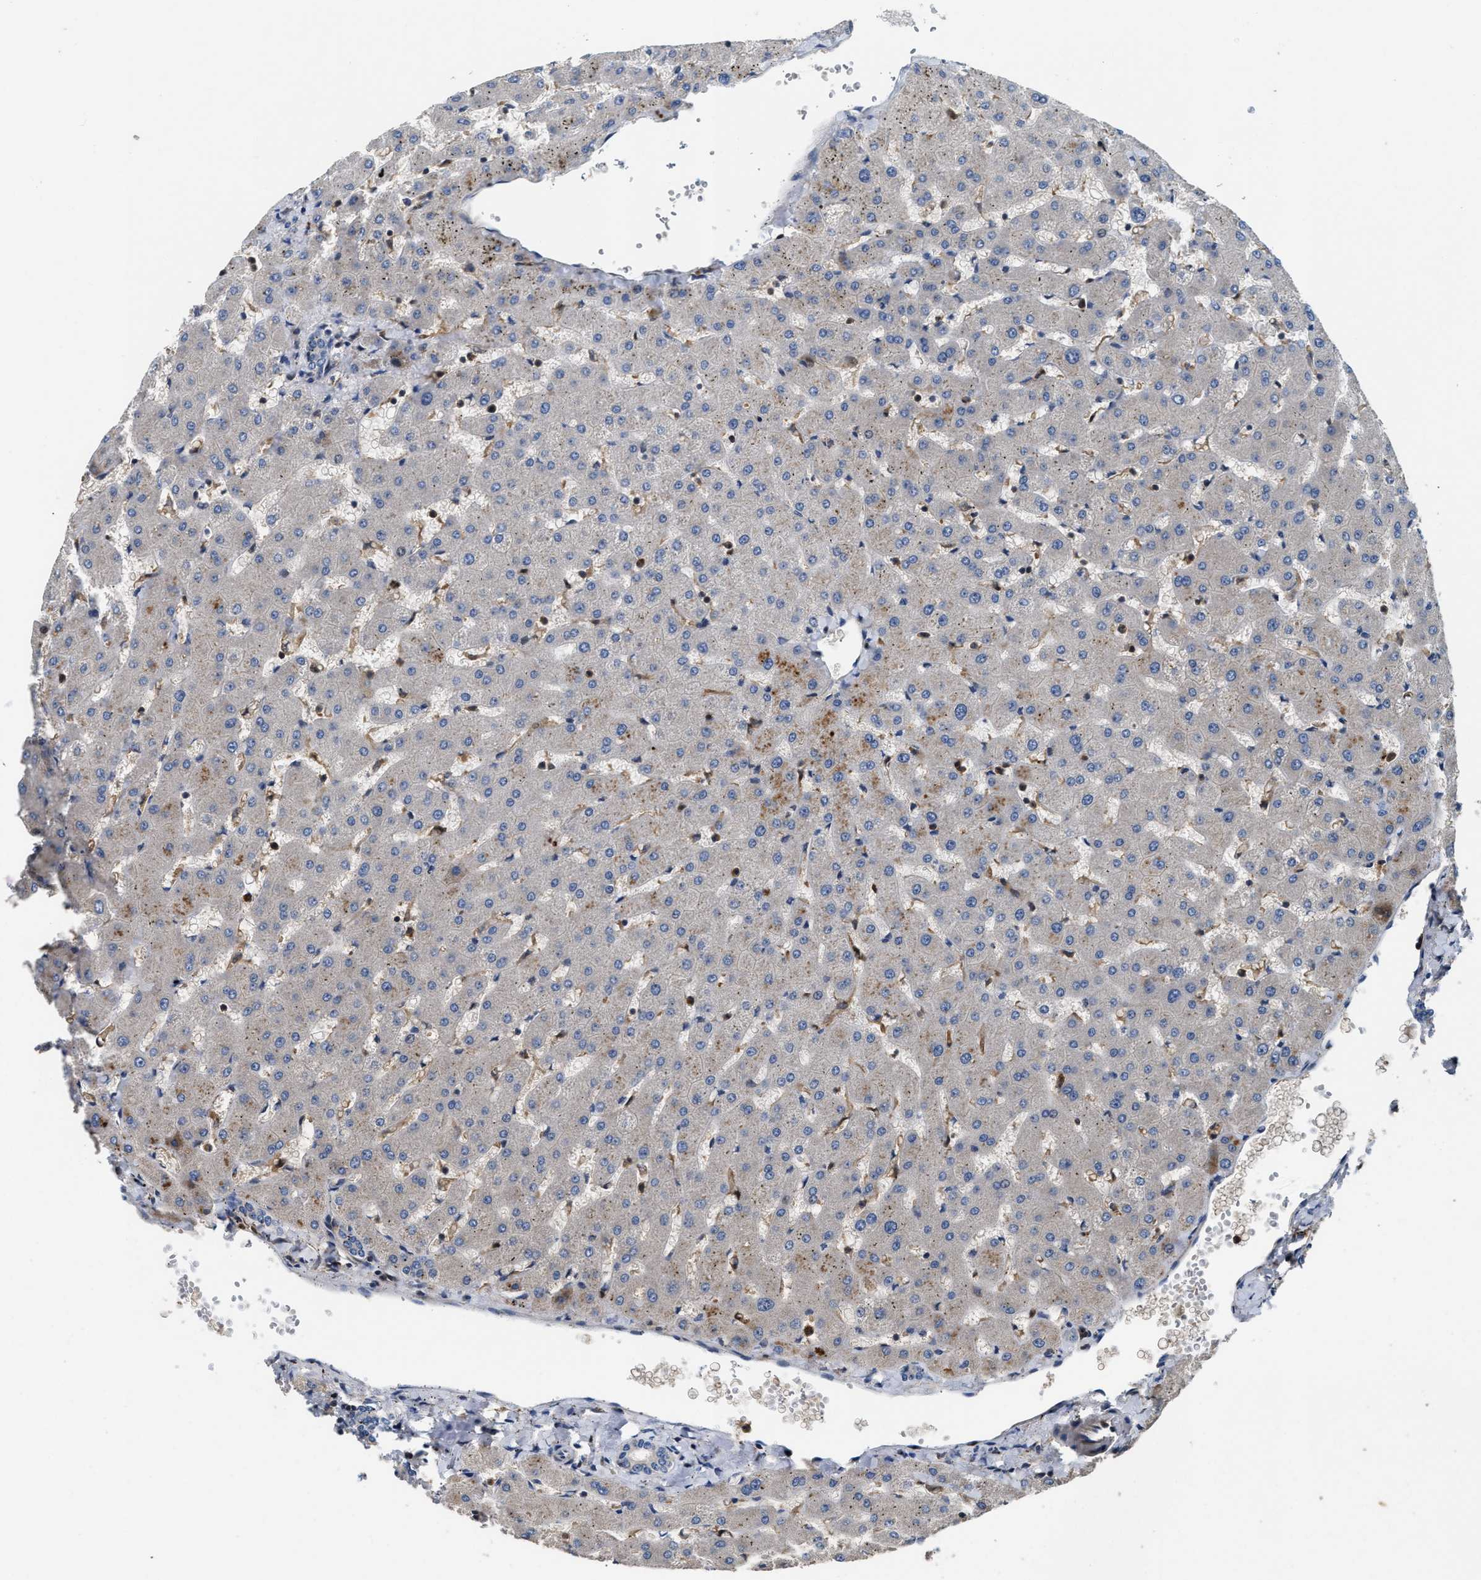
{"staining": {"intensity": "moderate", "quantity": "<25%", "location": "cytoplasmic/membranous"}, "tissue": "liver", "cell_type": "Cholangiocytes", "image_type": "normal", "snomed": [{"axis": "morphology", "description": "Normal tissue, NOS"}, {"axis": "topography", "description": "Liver"}], "caption": "Immunohistochemical staining of normal human liver demonstrates low levels of moderate cytoplasmic/membranous staining in about <25% of cholangiocytes. Nuclei are stained in blue.", "gene": "OSTF1", "patient": {"sex": "female", "age": 63}}